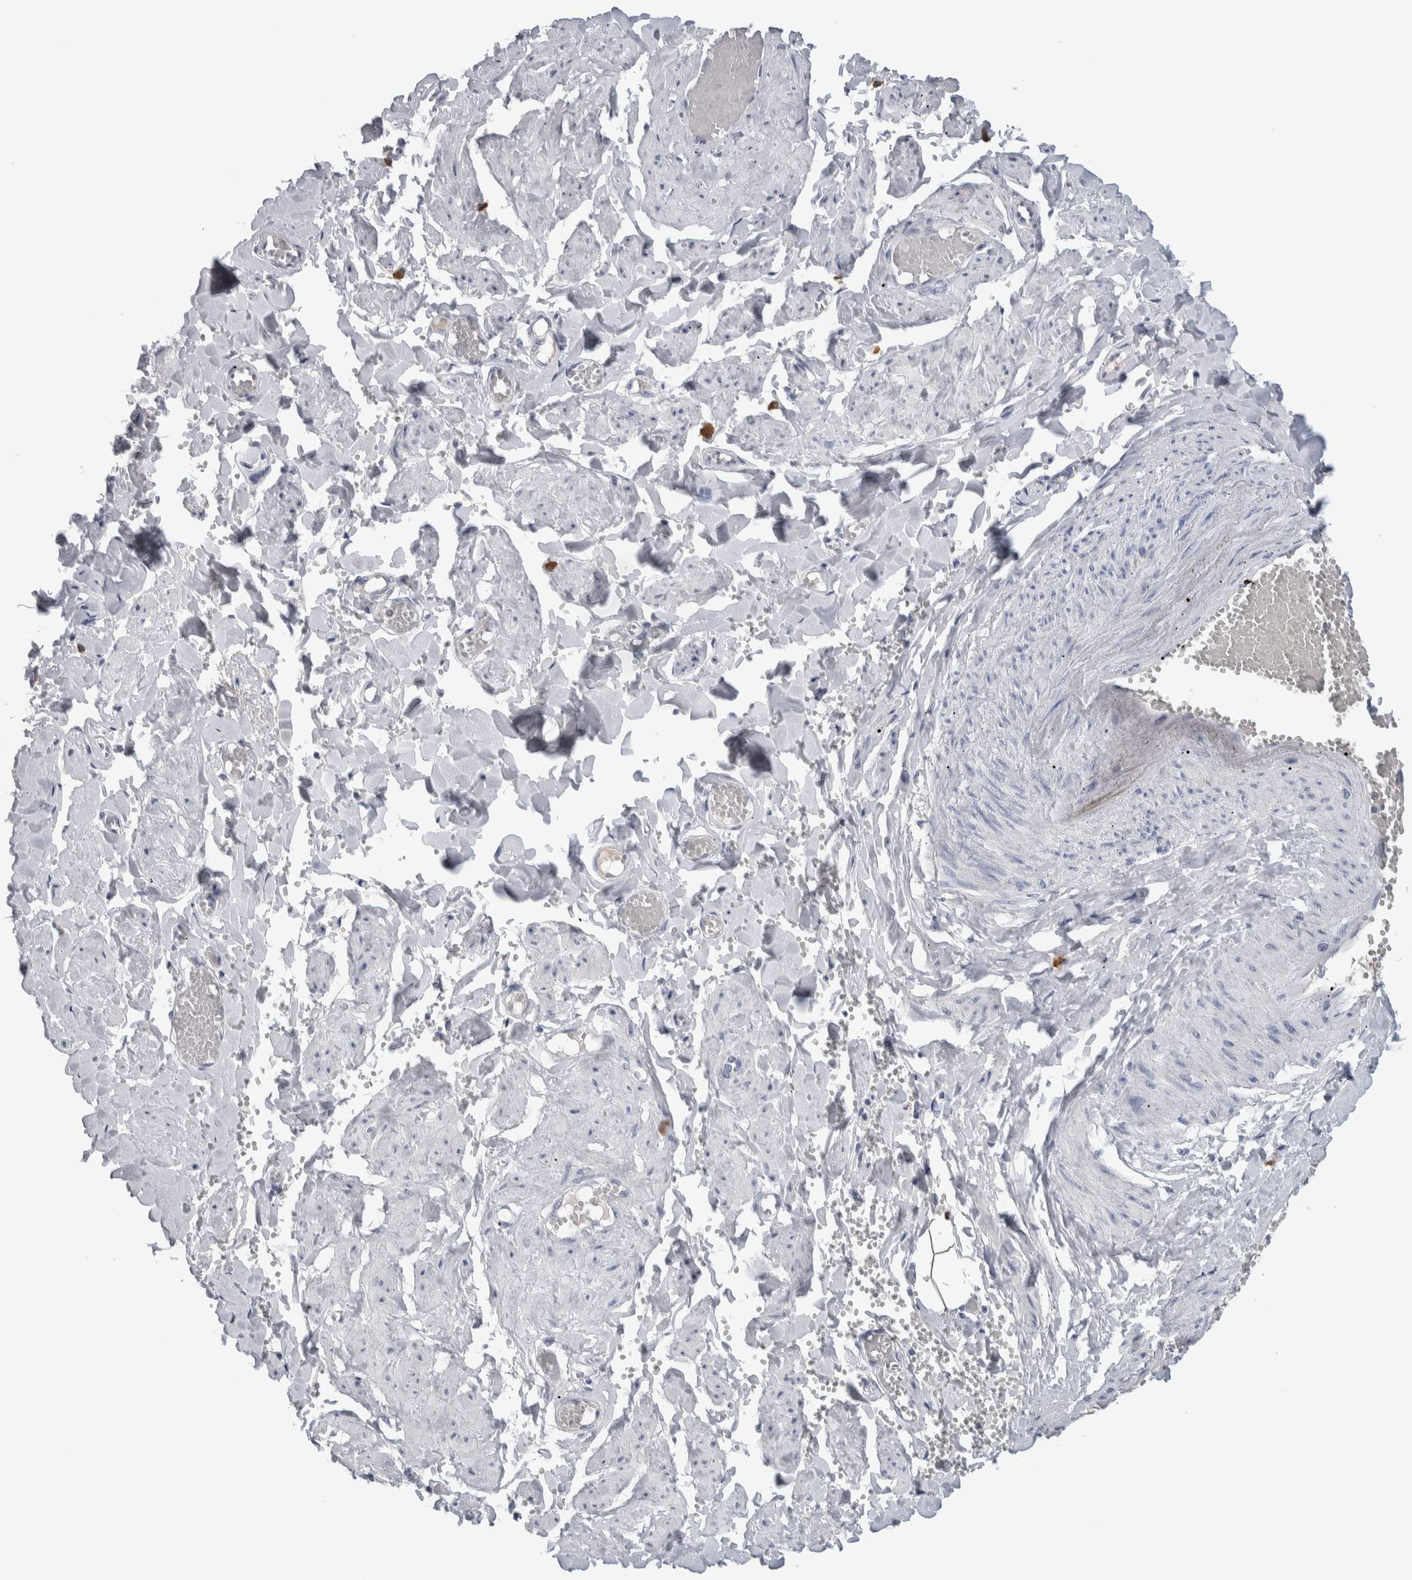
{"staining": {"intensity": "negative", "quantity": "none", "location": "none"}, "tissue": "adipose tissue", "cell_type": "Adipocytes", "image_type": "normal", "snomed": [{"axis": "morphology", "description": "Normal tissue, NOS"}, {"axis": "topography", "description": "Vascular tissue"}, {"axis": "topography", "description": "Fallopian tube"}, {"axis": "topography", "description": "Ovary"}], "caption": "The micrograph demonstrates no significant expression in adipocytes of adipose tissue. Nuclei are stained in blue.", "gene": "TMEM102", "patient": {"sex": "female", "age": 67}}